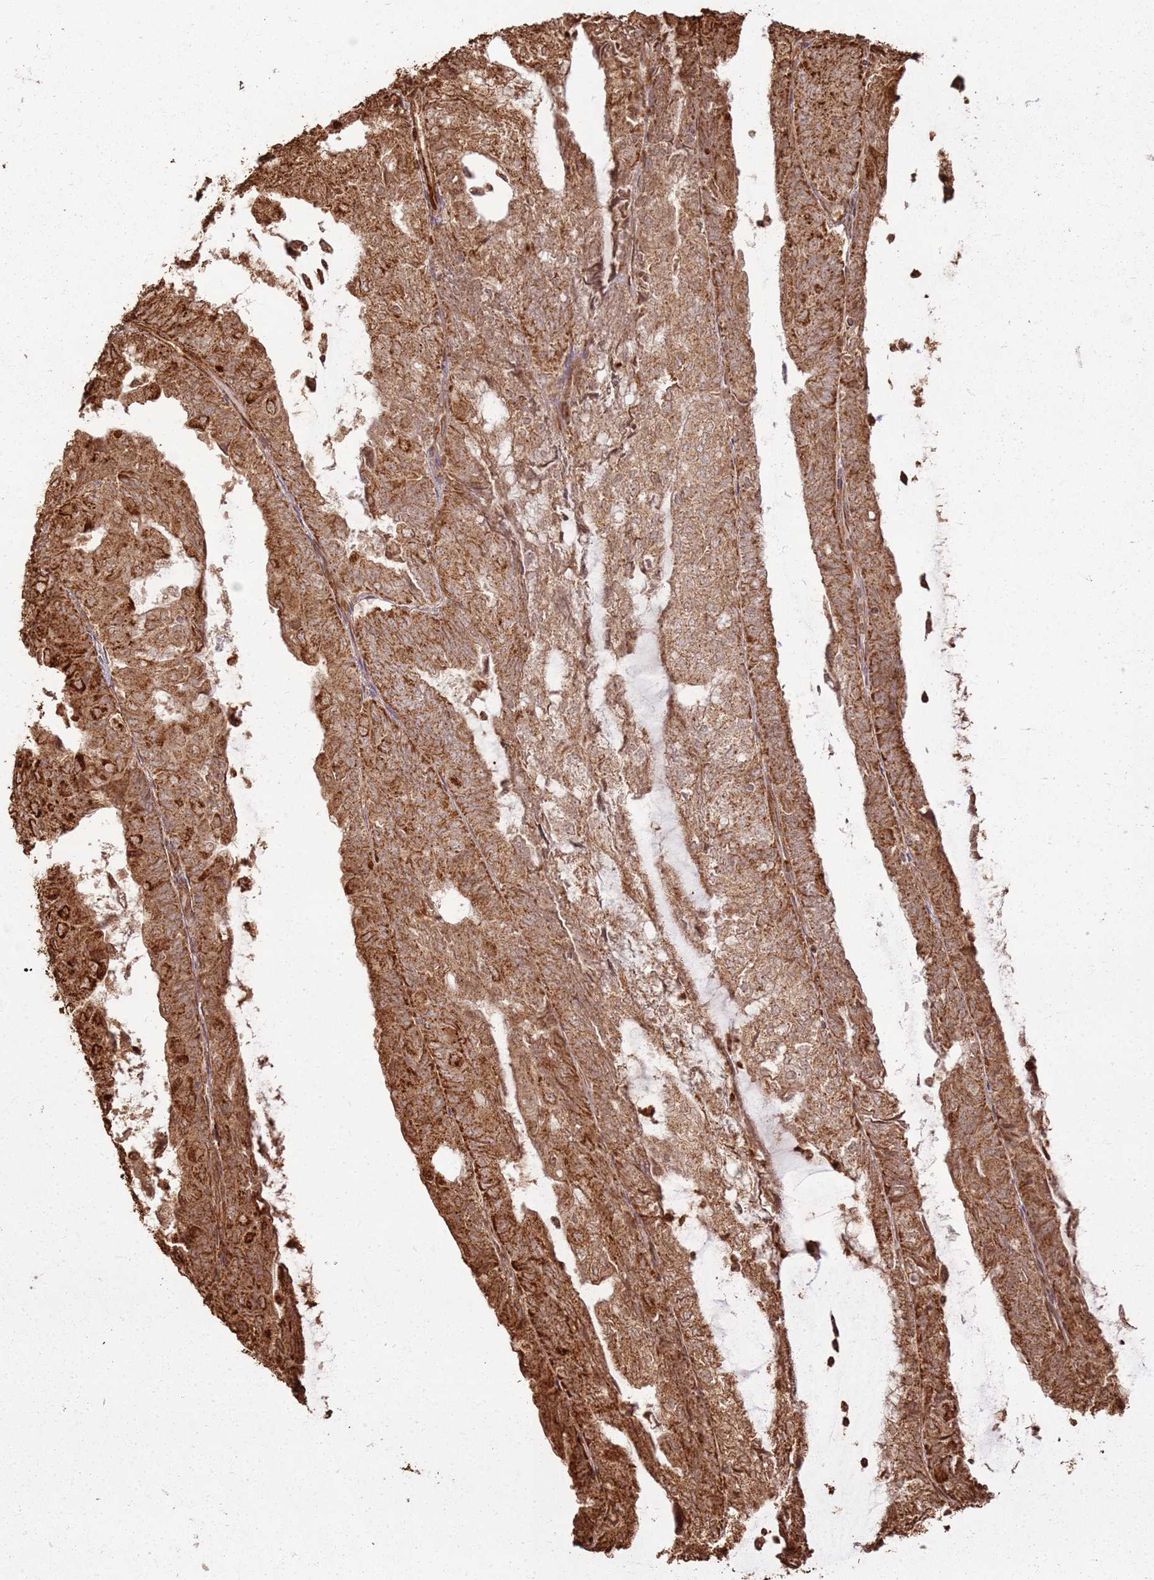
{"staining": {"intensity": "strong", "quantity": ">75%", "location": "cytoplasmic/membranous"}, "tissue": "endometrial cancer", "cell_type": "Tumor cells", "image_type": "cancer", "snomed": [{"axis": "morphology", "description": "Adenocarcinoma, NOS"}, {"axis": "topography", "description": "Endometrium"}], "caption": "Endometrial adenocarcinoma stained with DAB immunohistochemistry (IHC) demonstrates high levels of strong cytoplasmic/membranous positivity in about >75% of tumor cells. (DAB (3,3'-diaminobenzidine) IHC, brown staining for protein, blue staining for nuclei).", "gene": "DDX59", "patient": {"sex": "female", "age": 81}}